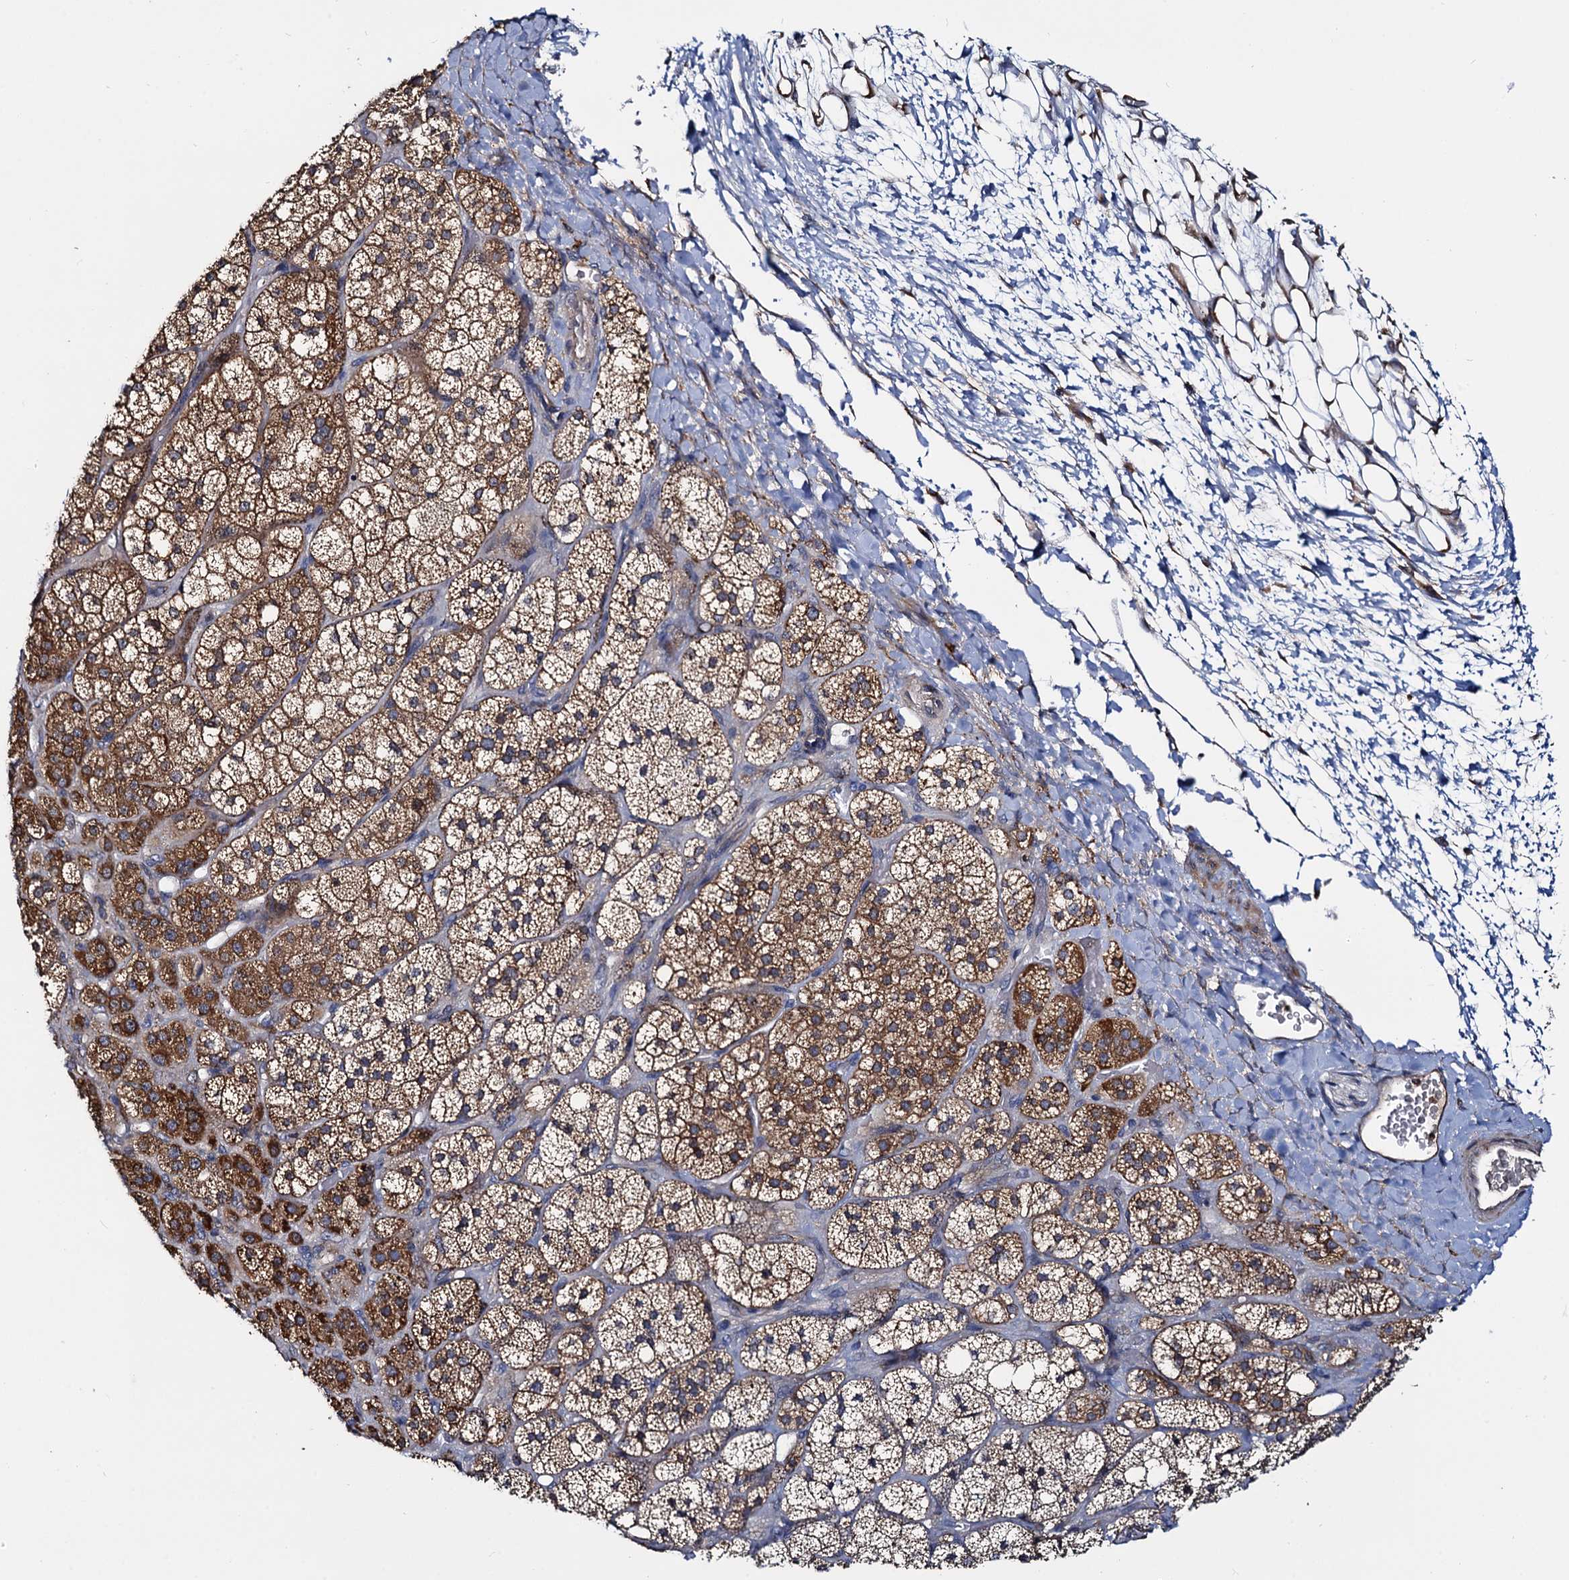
{"staining": {"intensity": "moderate", "quantity": "25%-75%", "location": "cytoplasmic/membranous"}, "tissue": "adrenal gland", "cell_type": "Glandular cells", "image_type": "normal", "snomed": [{"axis": "morphology", "description": "Normal tissue, NOS"}, {"axis": "topography", "description": "Adrenal gland"}], "caption": "The micrograph reveals staining of normal adrenal gland, revealing moderate cytoplasmic/membranous protein expression (brown color) within glandular cells. The protein is stained brown, and the nuclei are stained in blue (DAB (3,3'-diaminobenzidine) IHC with brightfield microscopy, high magnification).", "gene": "CEP192", "patient": {"sex": "male", "age": 61}}